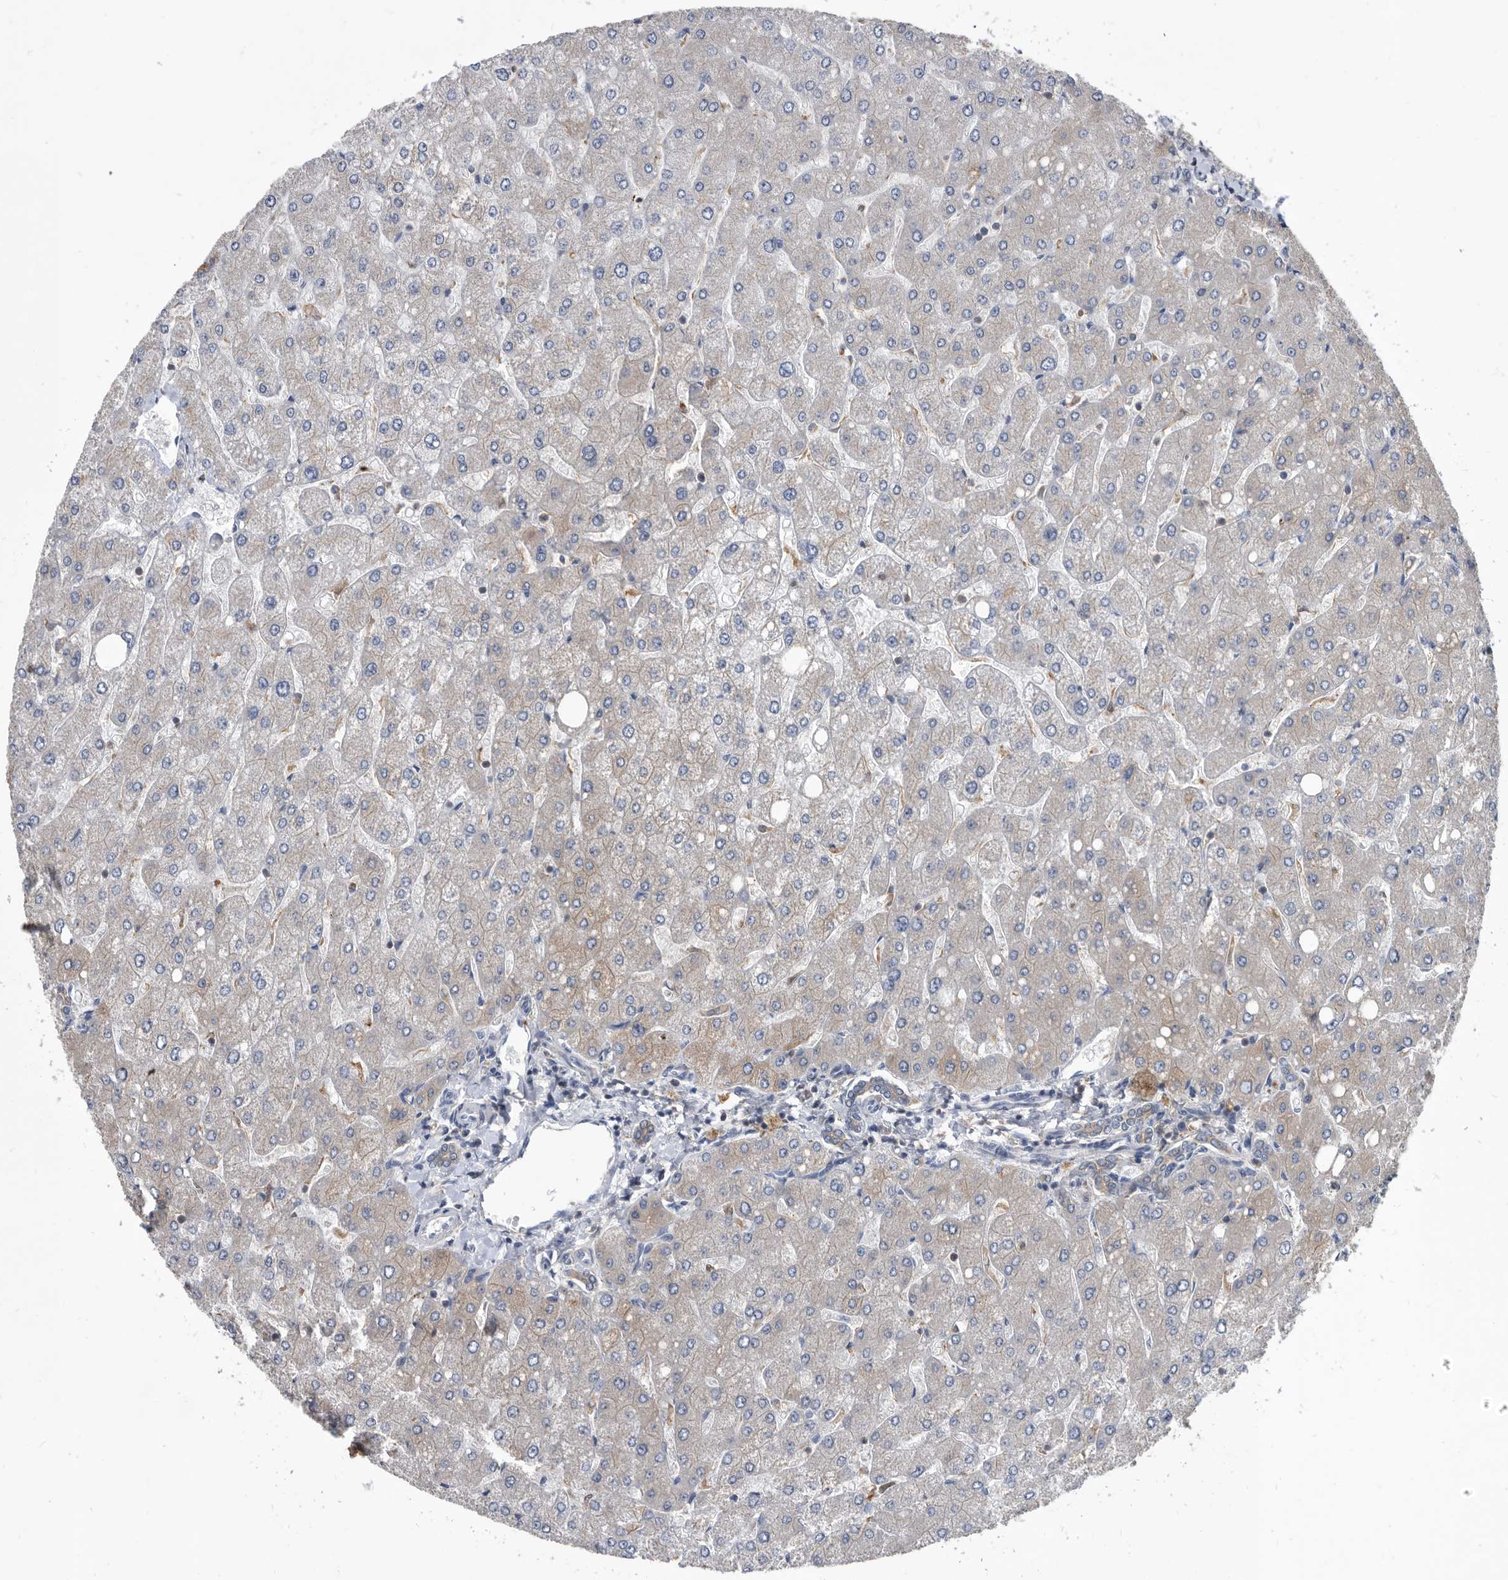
{"staining": {"intensity": "negative", "quantity": "none", "location": "none"}, "tissue": "liver", "cell_type": "Cholangiocytes", "image_type": "normal", "snomed": [{"axis": "morphology", "description": "Normal tissue, NOS"}, {"axis": "topography", "description": "Liver"}], "caption": "Unremarkable liver was stained to show a protein in brown. There is no significant expression in cholangiocytes. Nuclei are stained in blue.", "gene": "APEH", "patient": {"sex": "male", "age": 55}}